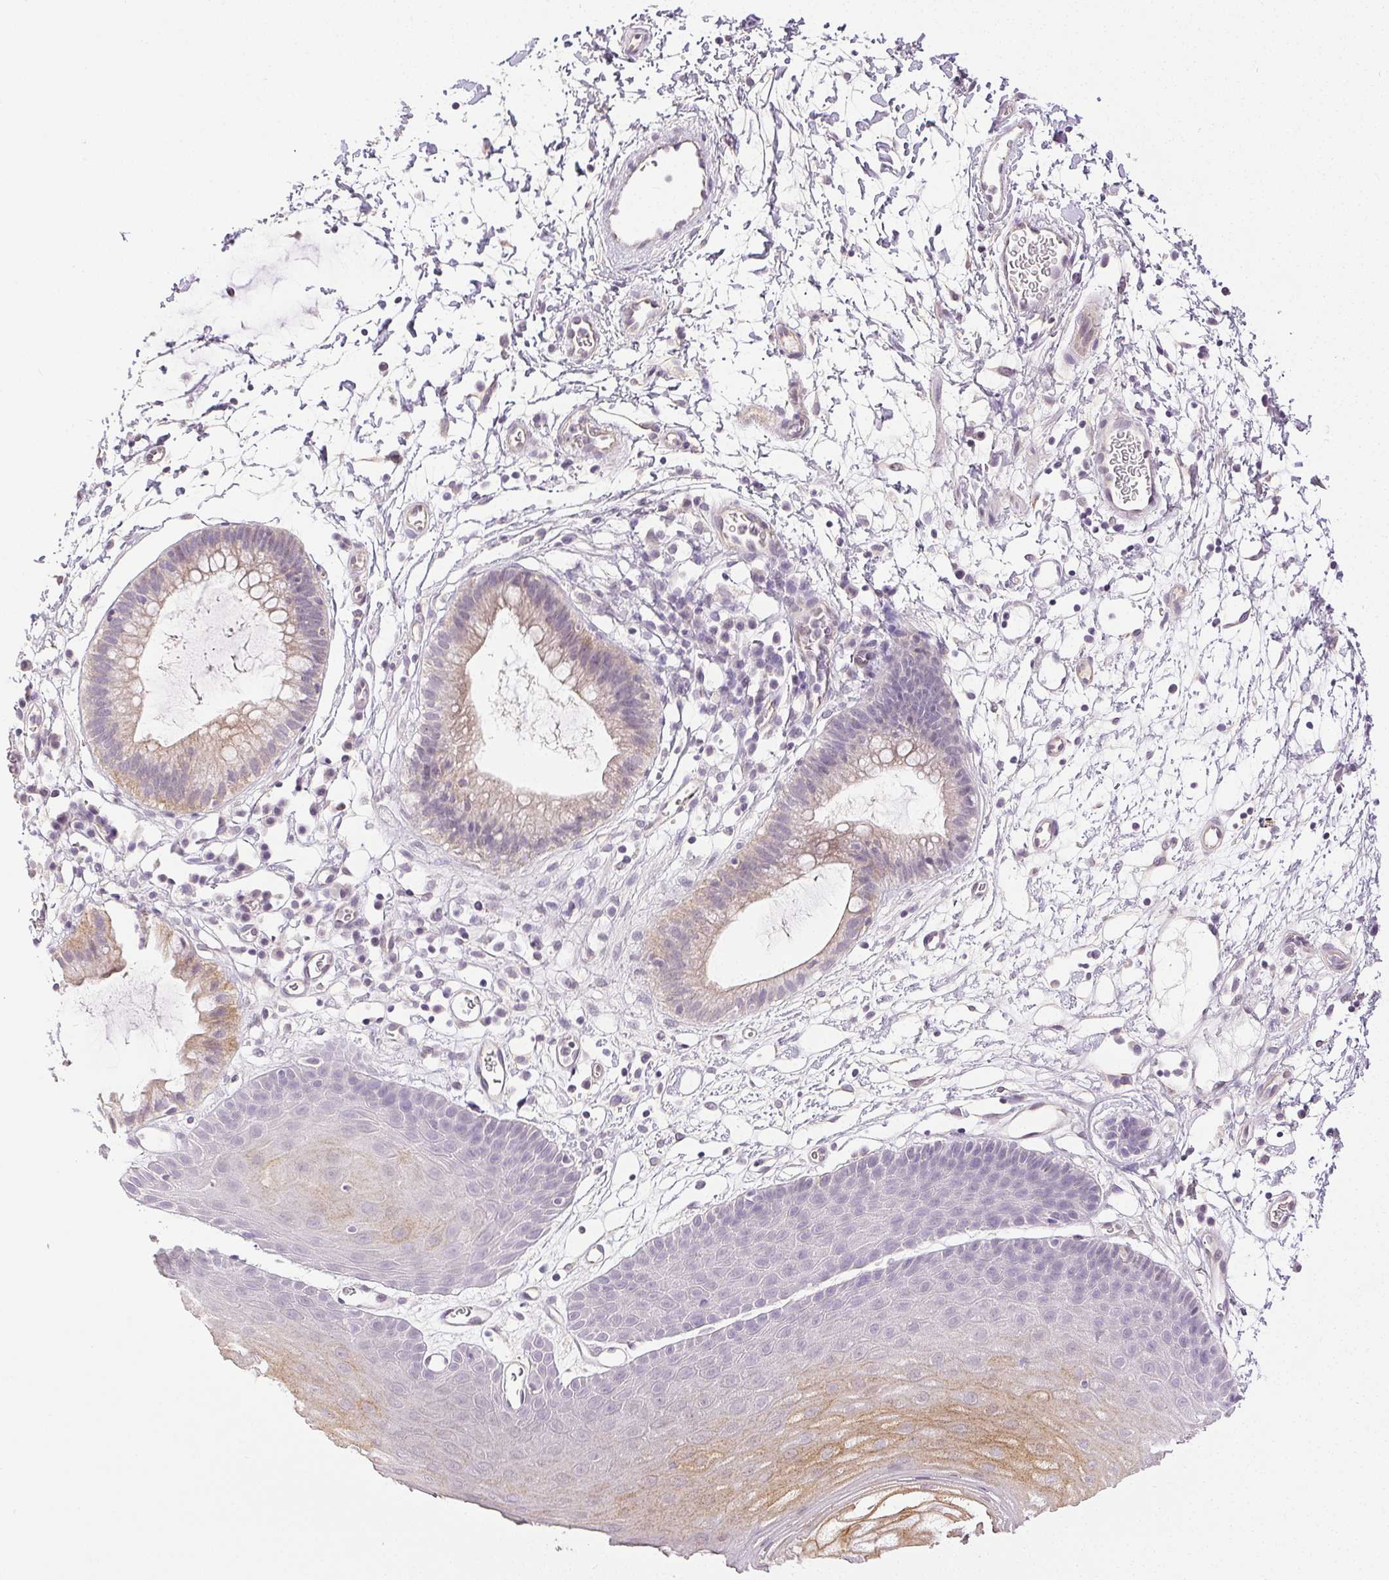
{"staining": {"intensity": "moderate", "quantity": "<25%", "location": "cytoplasmic/membranous"}, "tissue": "skin", "cell_type": "Epidermal cells", "image_type": "normal", "snomed": [{"axis": "morphology", "description": "Normal tissue, NOS"}, {"axis": "topography", "description": "Anal"}], "caption": "Moderate cytoplasmic/membranous staining for a protein is present in approximately <25% of epidermal cells of normal skin using immunohistochemistry (IHC).", "gene": "PLCB1", "patient": {"sex": "male", "age": 53}}